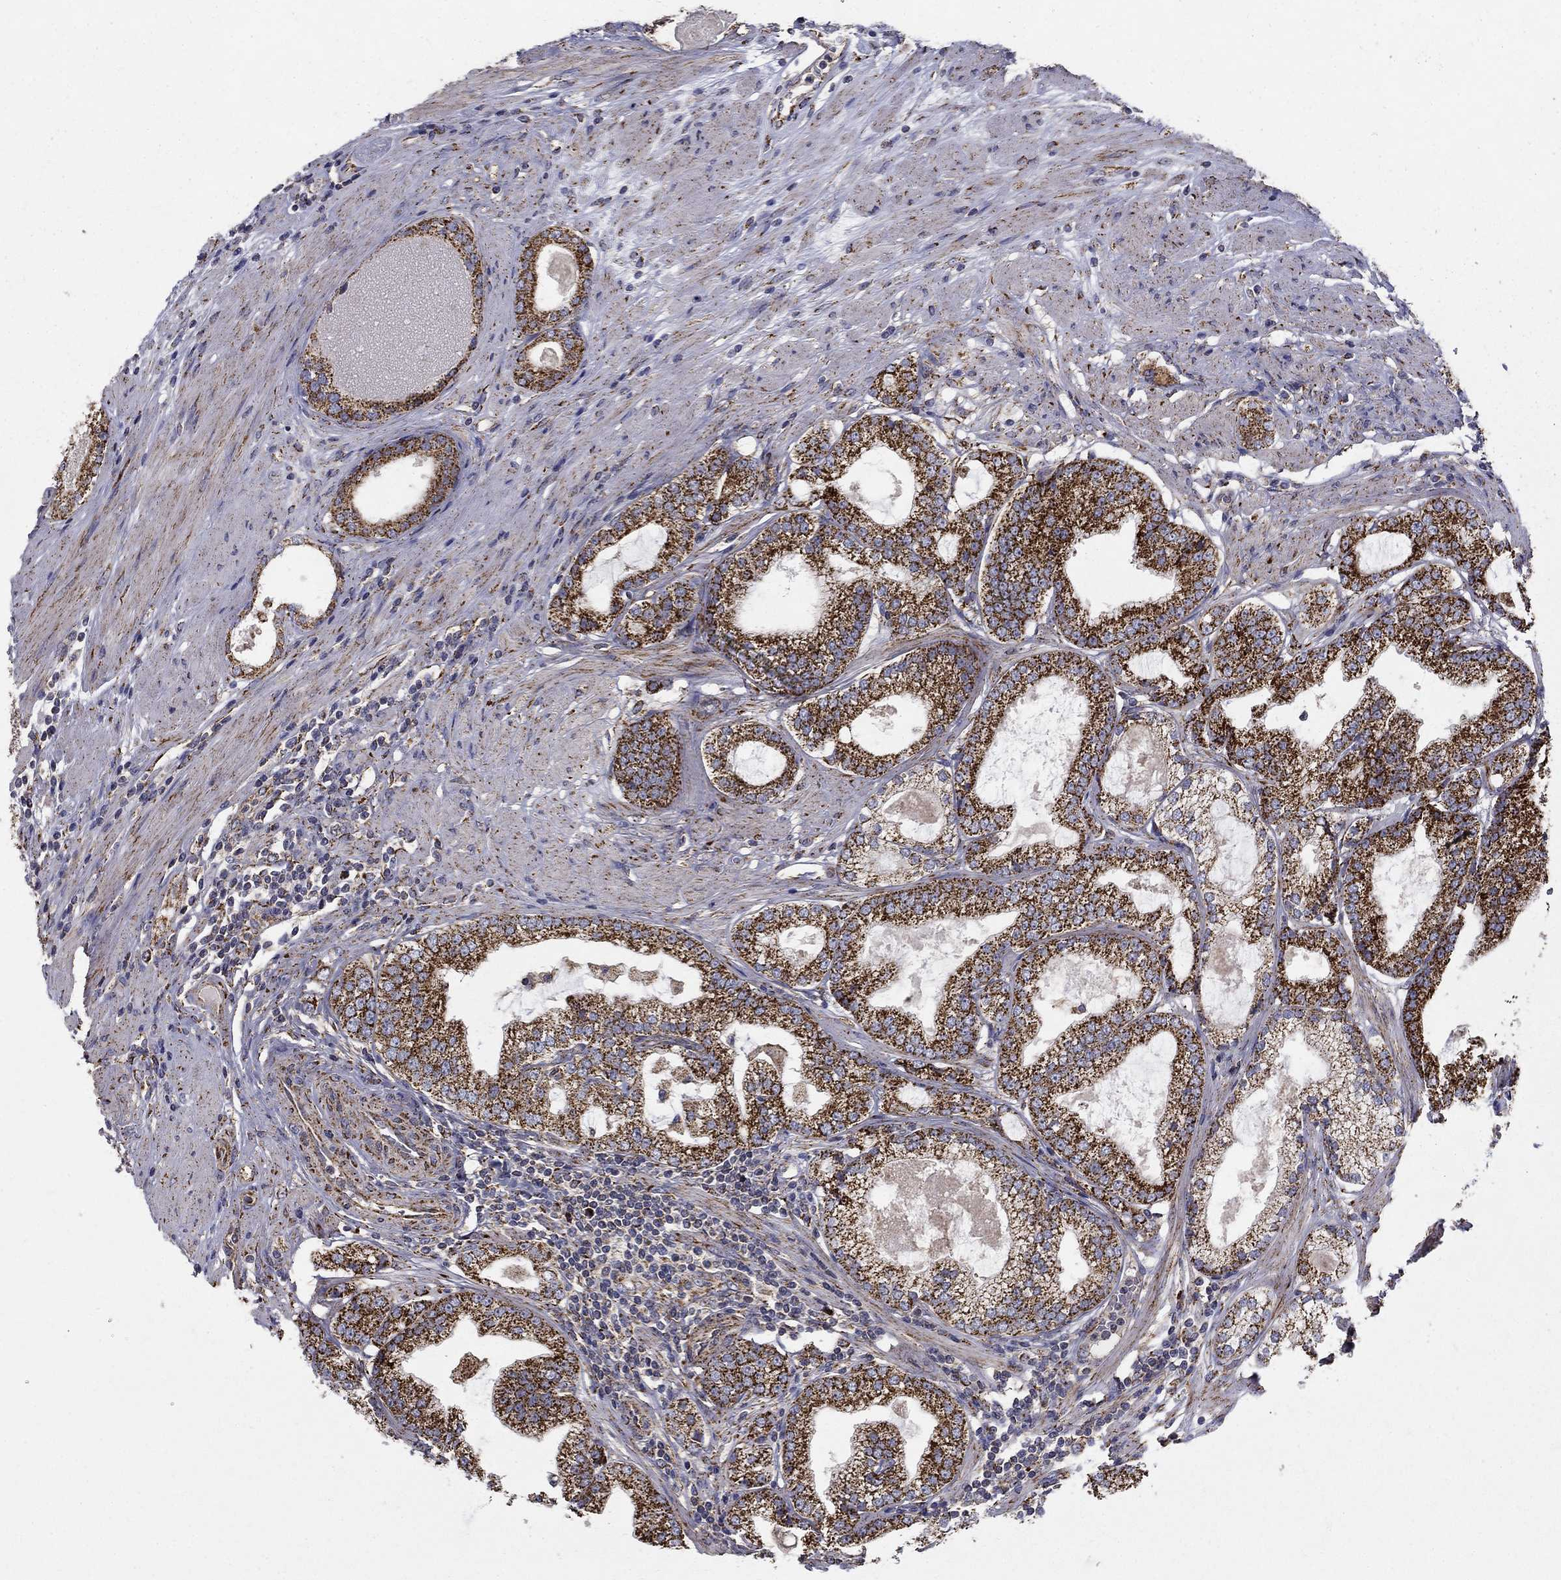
{"staining": {"intensity": "strong", "quantity": ">75%", "location": "cytoplasmic/membranous"}, "tissue": "prostate cancer", "cell_type": "Tumor cells", "image_type": "cancer", "snomed": [{"axis": "morphology", "description": "Adenocarcinoma, High grade"}, {"axis": "topography", "description": "Prostate and seminal vesicle, NOS"}], "caption": "Protein staining by immunohistochemistry (IHC) shows strong cytoplasmic/membranous positivity in about >75% of tumor cells in prostate cancer.", "gene": "GCSH", "patient": {"sex": "male", "age": 62}}